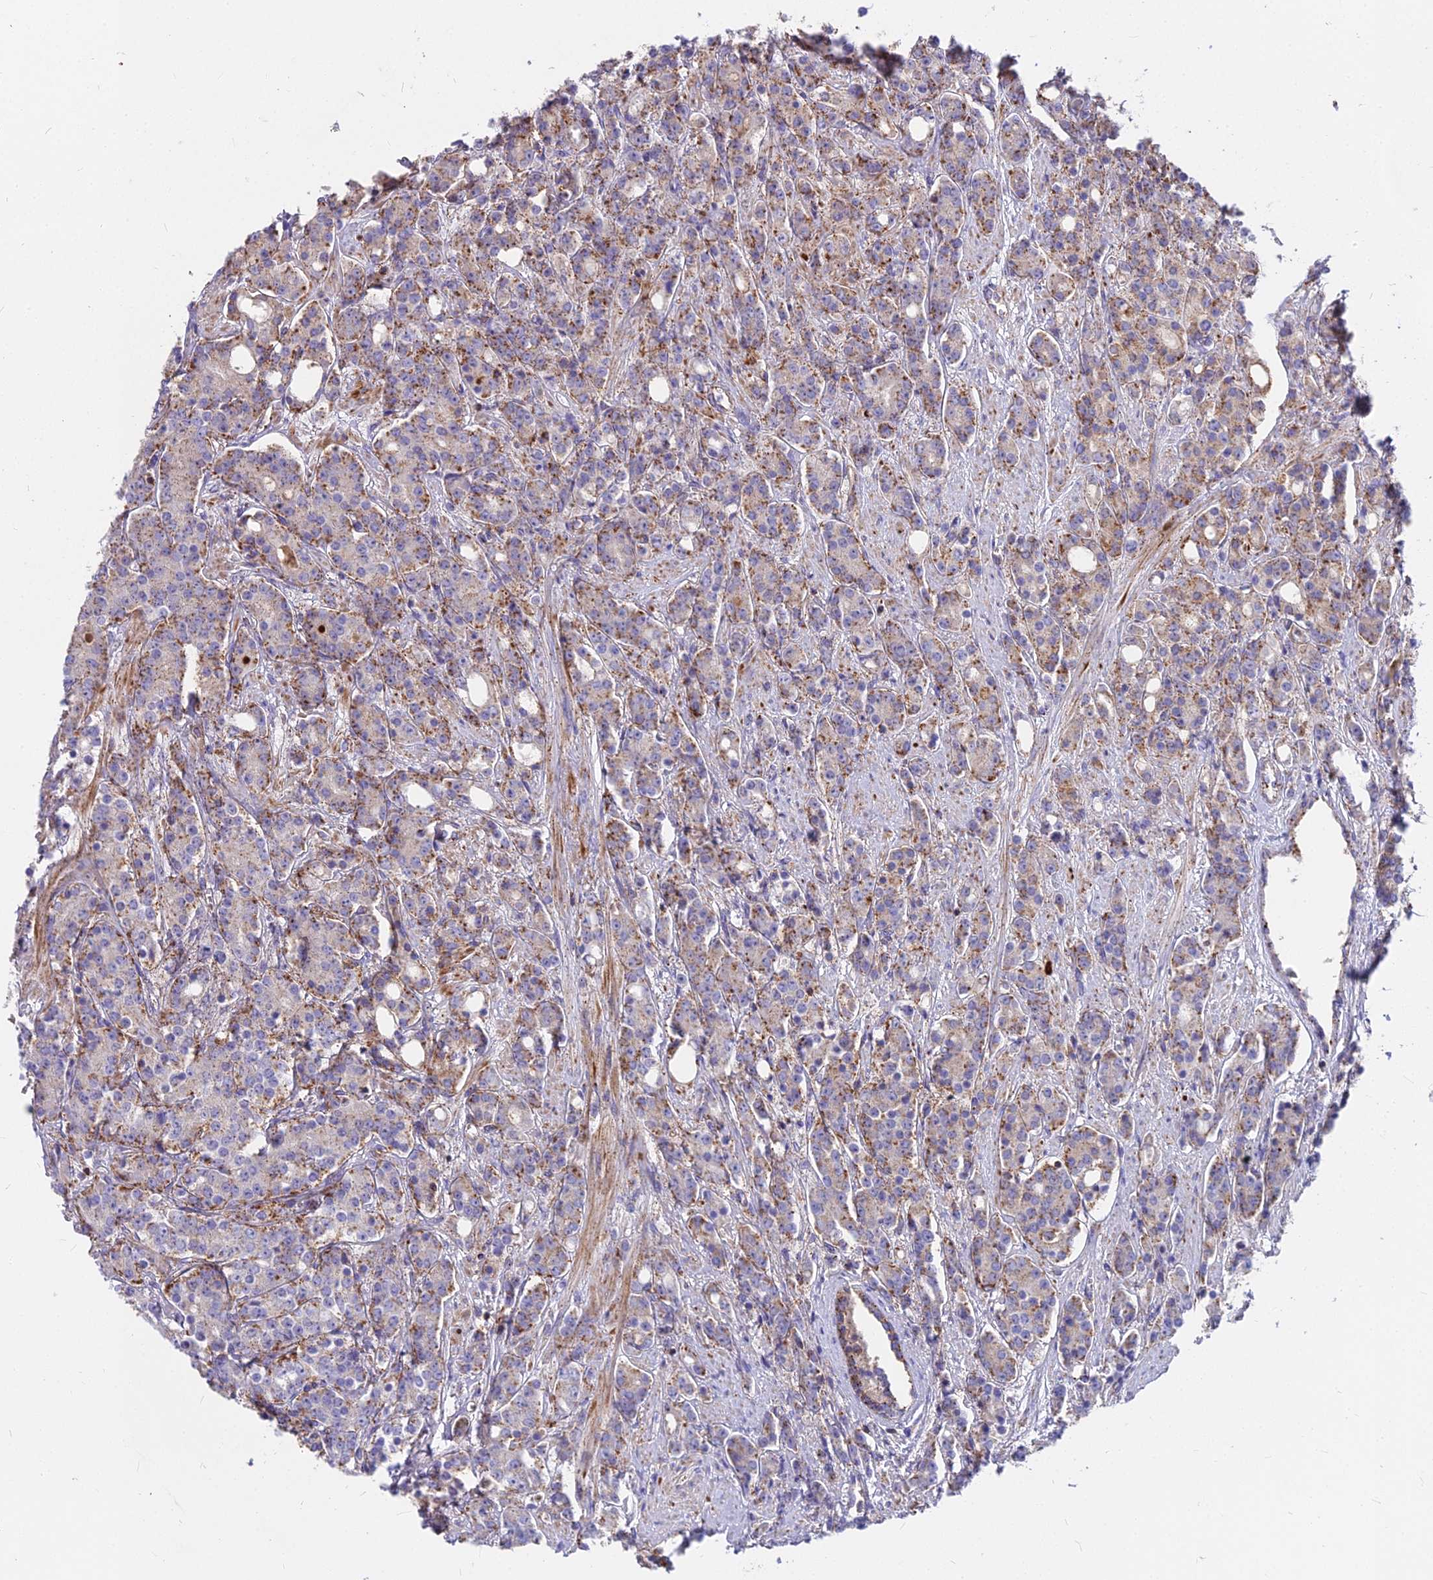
{"staining": {"intensity": "moderate", "quantity": "25%-75%", "location": "cytoplasmic/membranous"}, "tissue": "prostate cancer", "cell_type": "Tumor cells", "image_type": "cancer", "snomed": [{"axis": "morphology", "description": "Adenocarcinoma, High grade"}, {"axis": "topography", "description": "Prostate"}], "caption": "DAB immunohistochemical staining of adenocarcinoma (high-grade) (prostate) displays moderate cytoplasmic/membranous protein expression in about 25%-75% of tumor cells.", "gene": "FRMPD1", "patient": {"sex": "male", "age": 62}}